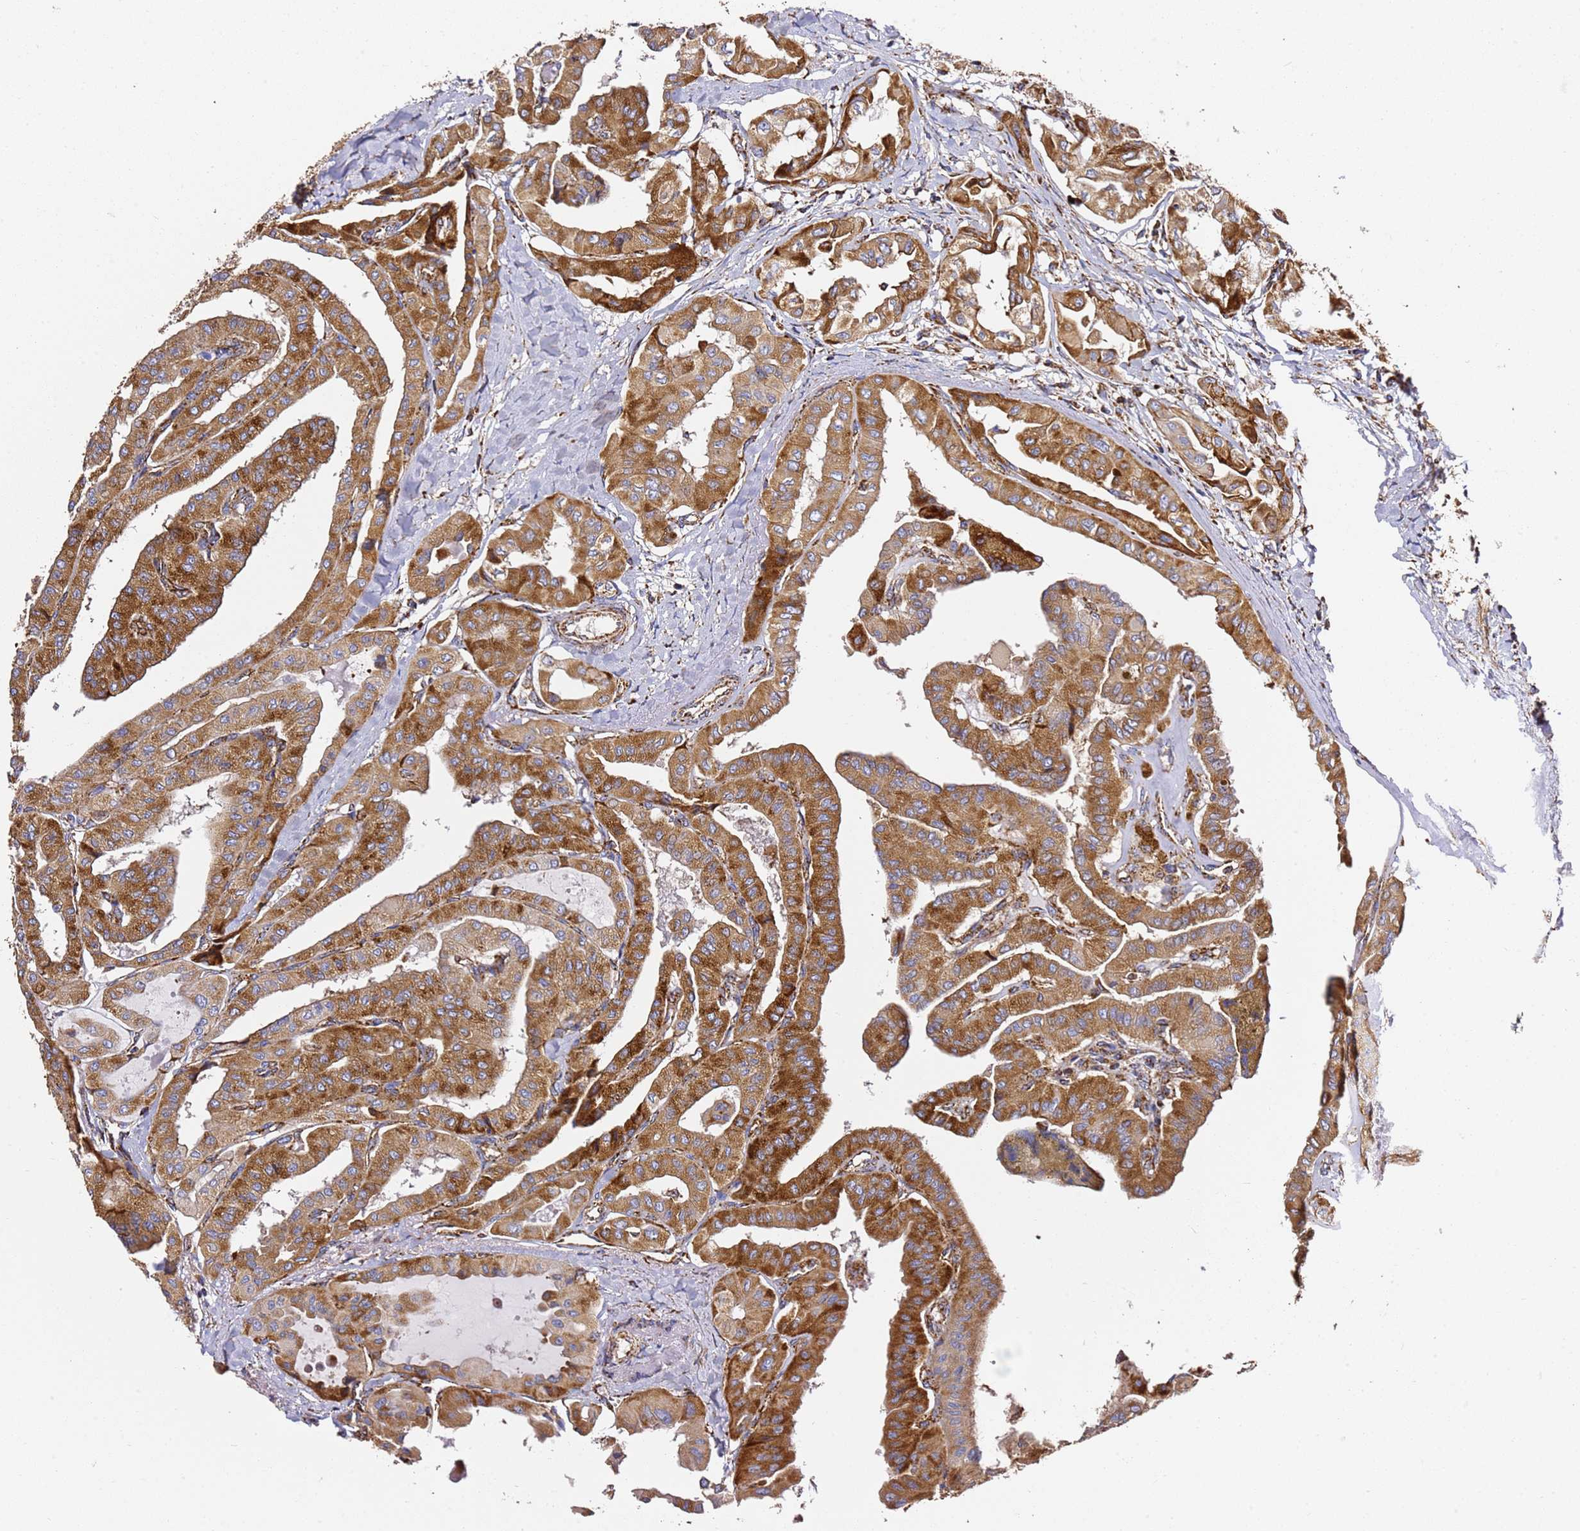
{"staining": {"intensity": "strong", "quantity": ">75%", "location": "cytoplasmic/membranous"}, "tissue": "thyroid cancer", "cell_type": "Tumor cells", "image_type": "cancer", "snomed": [{"axis": "morphology", "description": "Papillary adenocarcinoma, NOS"}, {"axis": "topography", "description": "Thyroid gland"}], "caption": "Brown immunohistochemical staining in human thyroid cancer demonstrates strong cytoplasmic/membranous expression in approximately >75% of tumor cells.", "gene": "NDUFA3", "patient": {"sex": "female", "age": 59}}